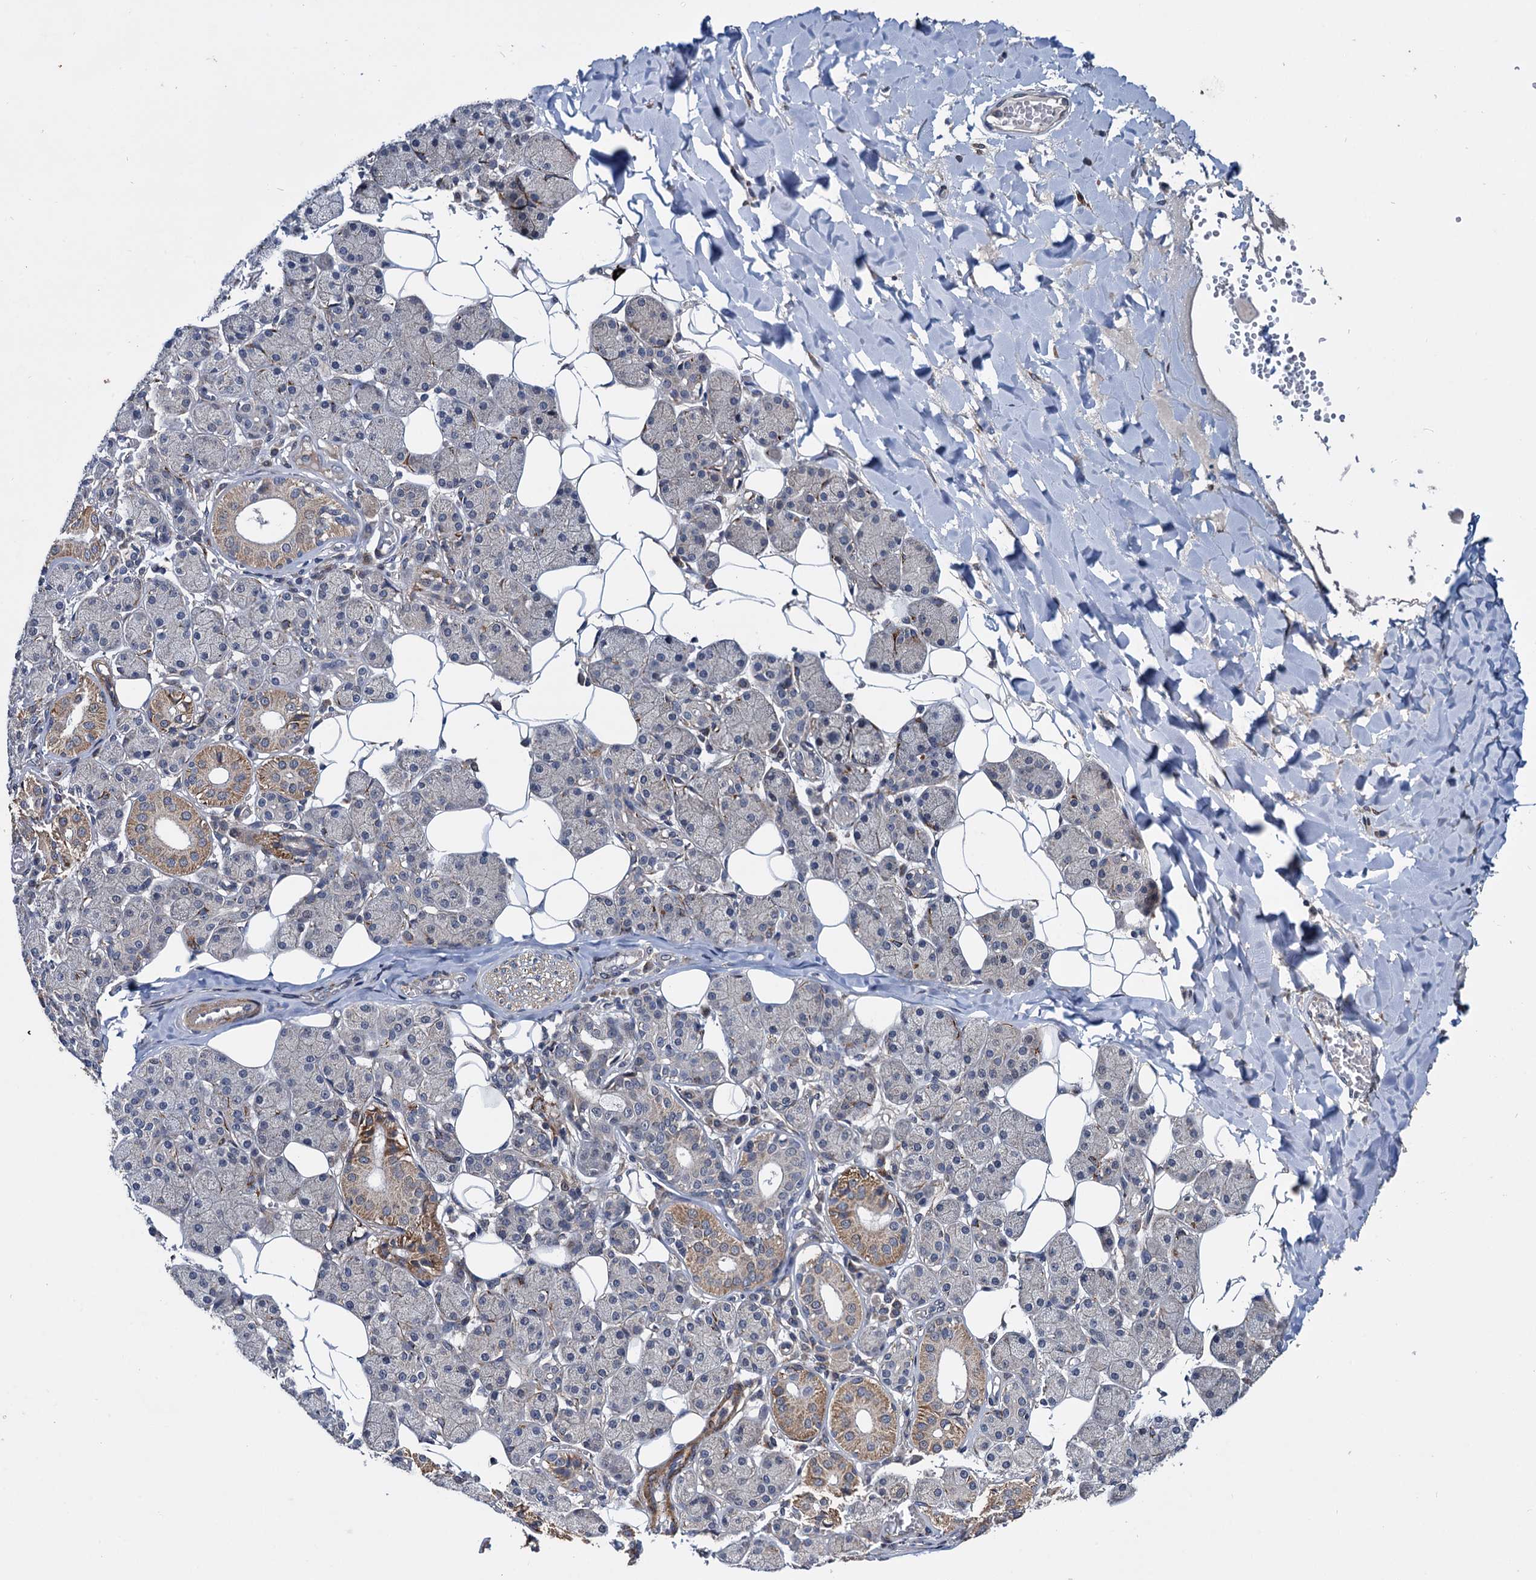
{"staining": {"intensity": "moderate", "quantity": "<25%", "location": "cytoplasmic/membranous"}, "tissue": "salivary gland", "cell_type": "Glandular cells", "image_type": "normal", "snomed": [{"axis": "morphology", "description": "Normal tissue, NOS"}, {"axis": "topography", "description": "Salivary gland"}], "caption": "Immunohistochemistry photomicrograph of normal human salivary gland stained for a protein (brown), which displays low levels of moderate cytoplasmic/membranous positivity in about <25% of glandular cells.", "gene": "ARHGAP42", "patient": {"sex": "female", "age": 33}}